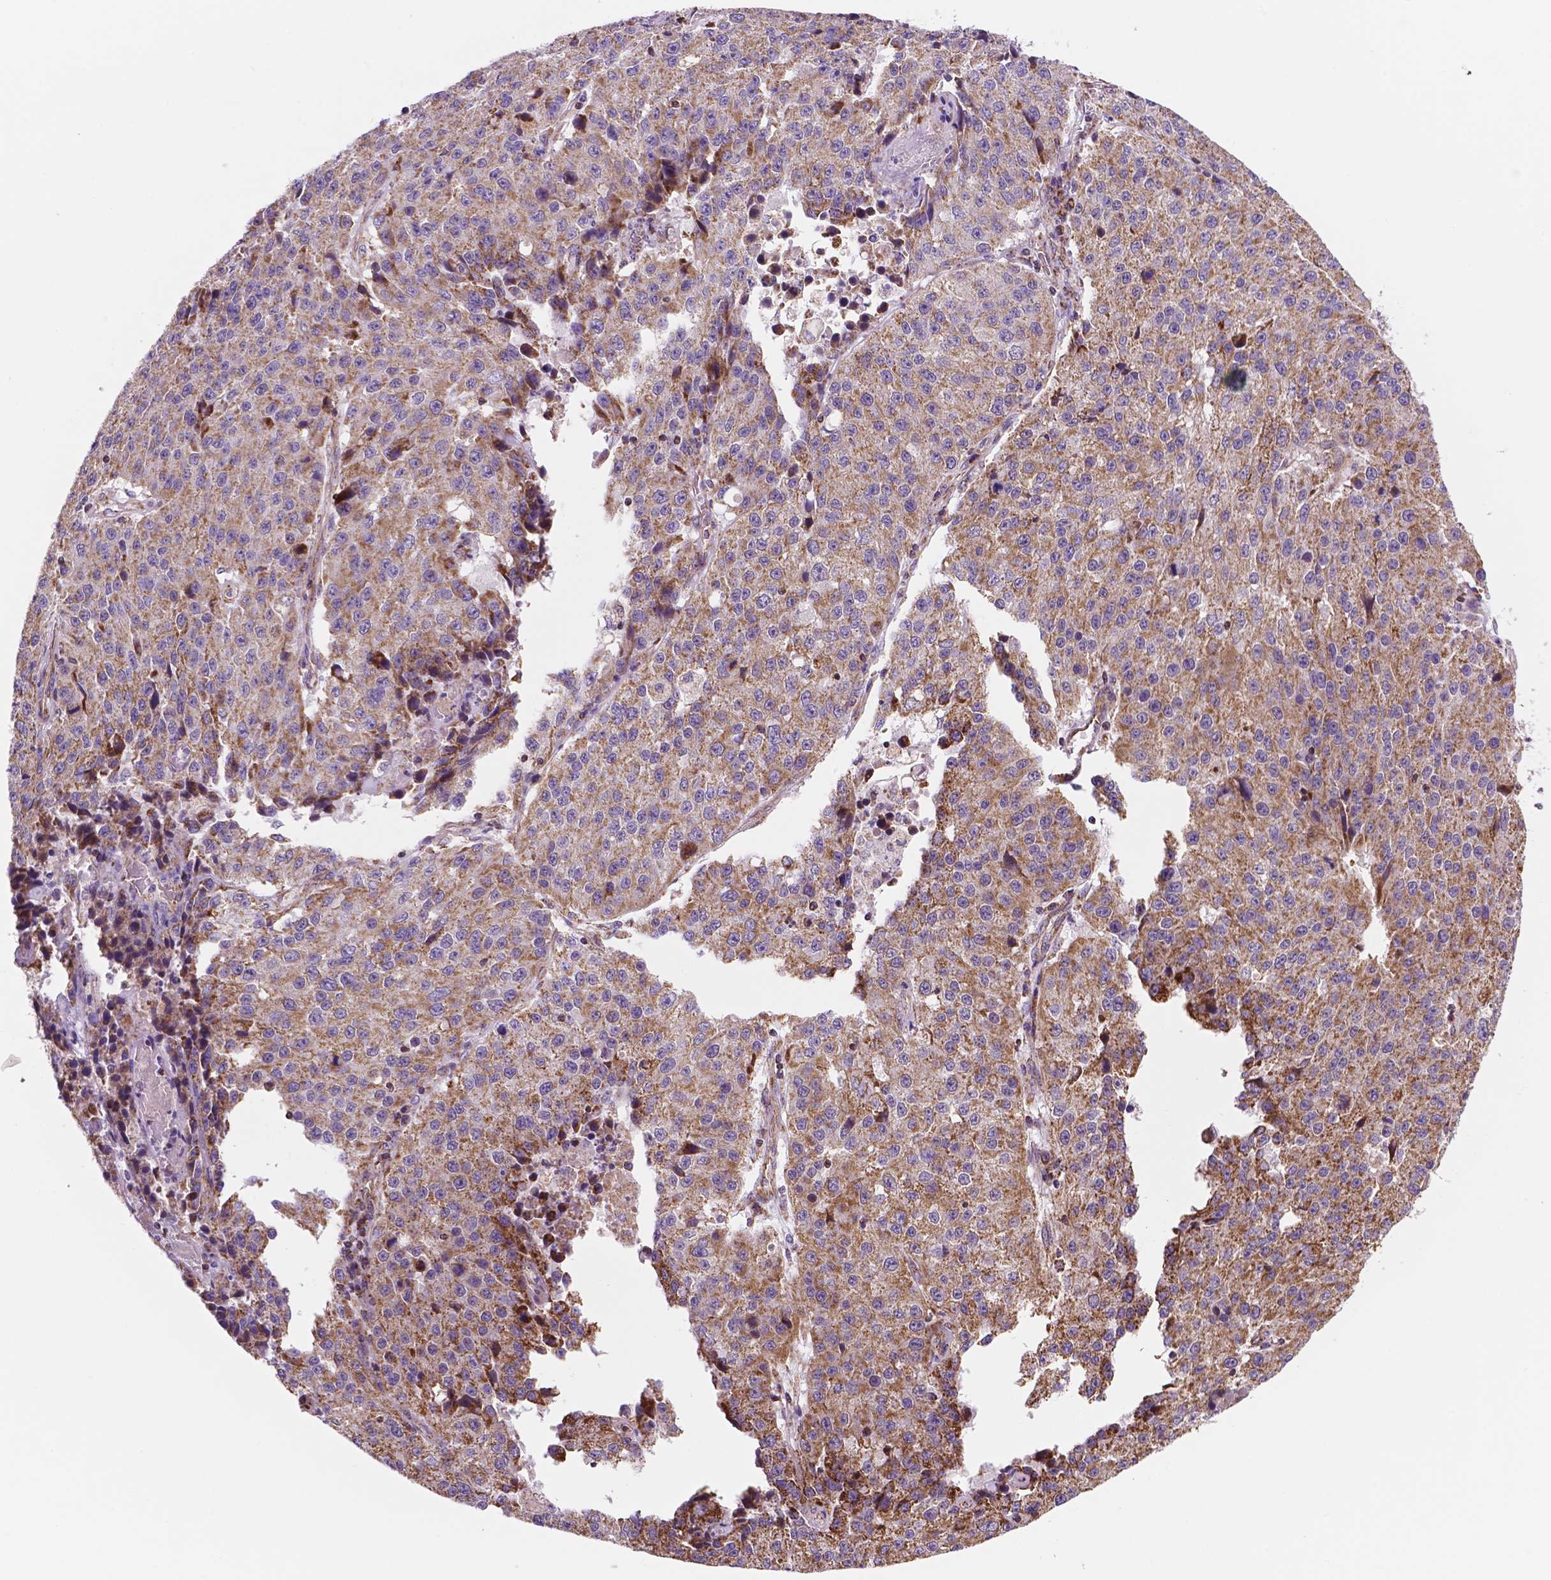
{"staining": {"intensity": "weak", "quantity": ">75%", "location": "cytoplasmic/membranous"}, "tissue": "stomach cancer", "cell_type": "Tumor cells", "image_type": "cancer", "snomed": [{"axis": "morphology", "description": "Adenocarcinoma, NOS"}, {"axis": "topography", "description": "Stomach"}], "caption": "Weak cytoplasmic/membranous protein expression is seen in about >75% of tumor cells in stomach adenocarcinoma. (Brightfield microscopy of DAB IHC at high magnification).", "gene": "GEMIN4", "patient": {"sex": "male", "age": 71}}